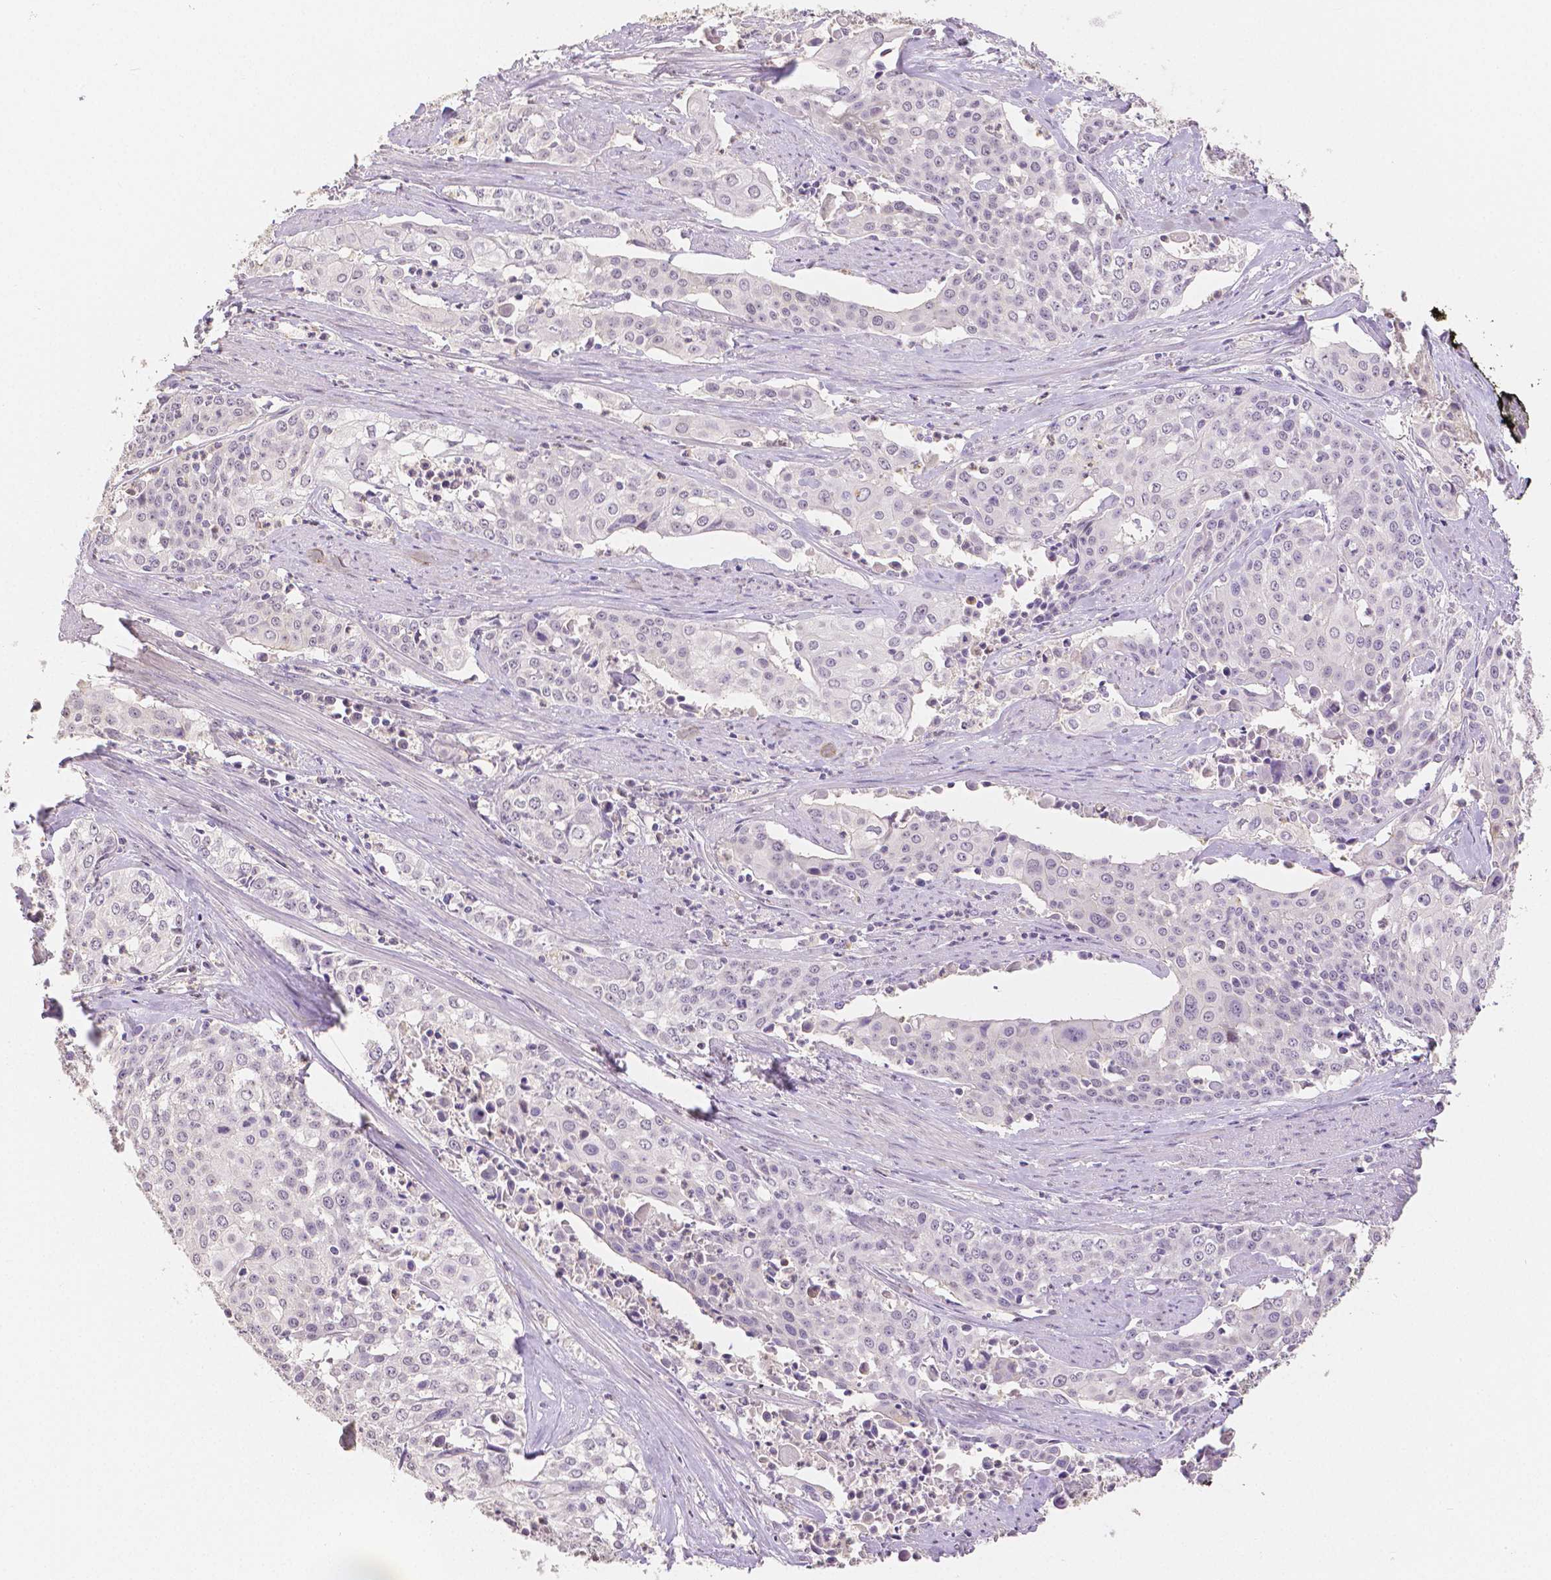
{"staining": {"intensity": "negative", "quantity": "none", "location": "none"}, "tissue": "cervical cancer", "cell_type": "Tumor cells", "image_type": "cancer", "snomed": [{"axis": "morphology", "description": "Squamous cell carcinoma, NOS"}, {"axis": "topography", "description": "Cervix"}], "caption": "This is an IHC photomicrograph of cervical cancer. There is no expression in tumor cells.", "gene": "OCLN", "patient": {"sex": "female", "age": 39}}